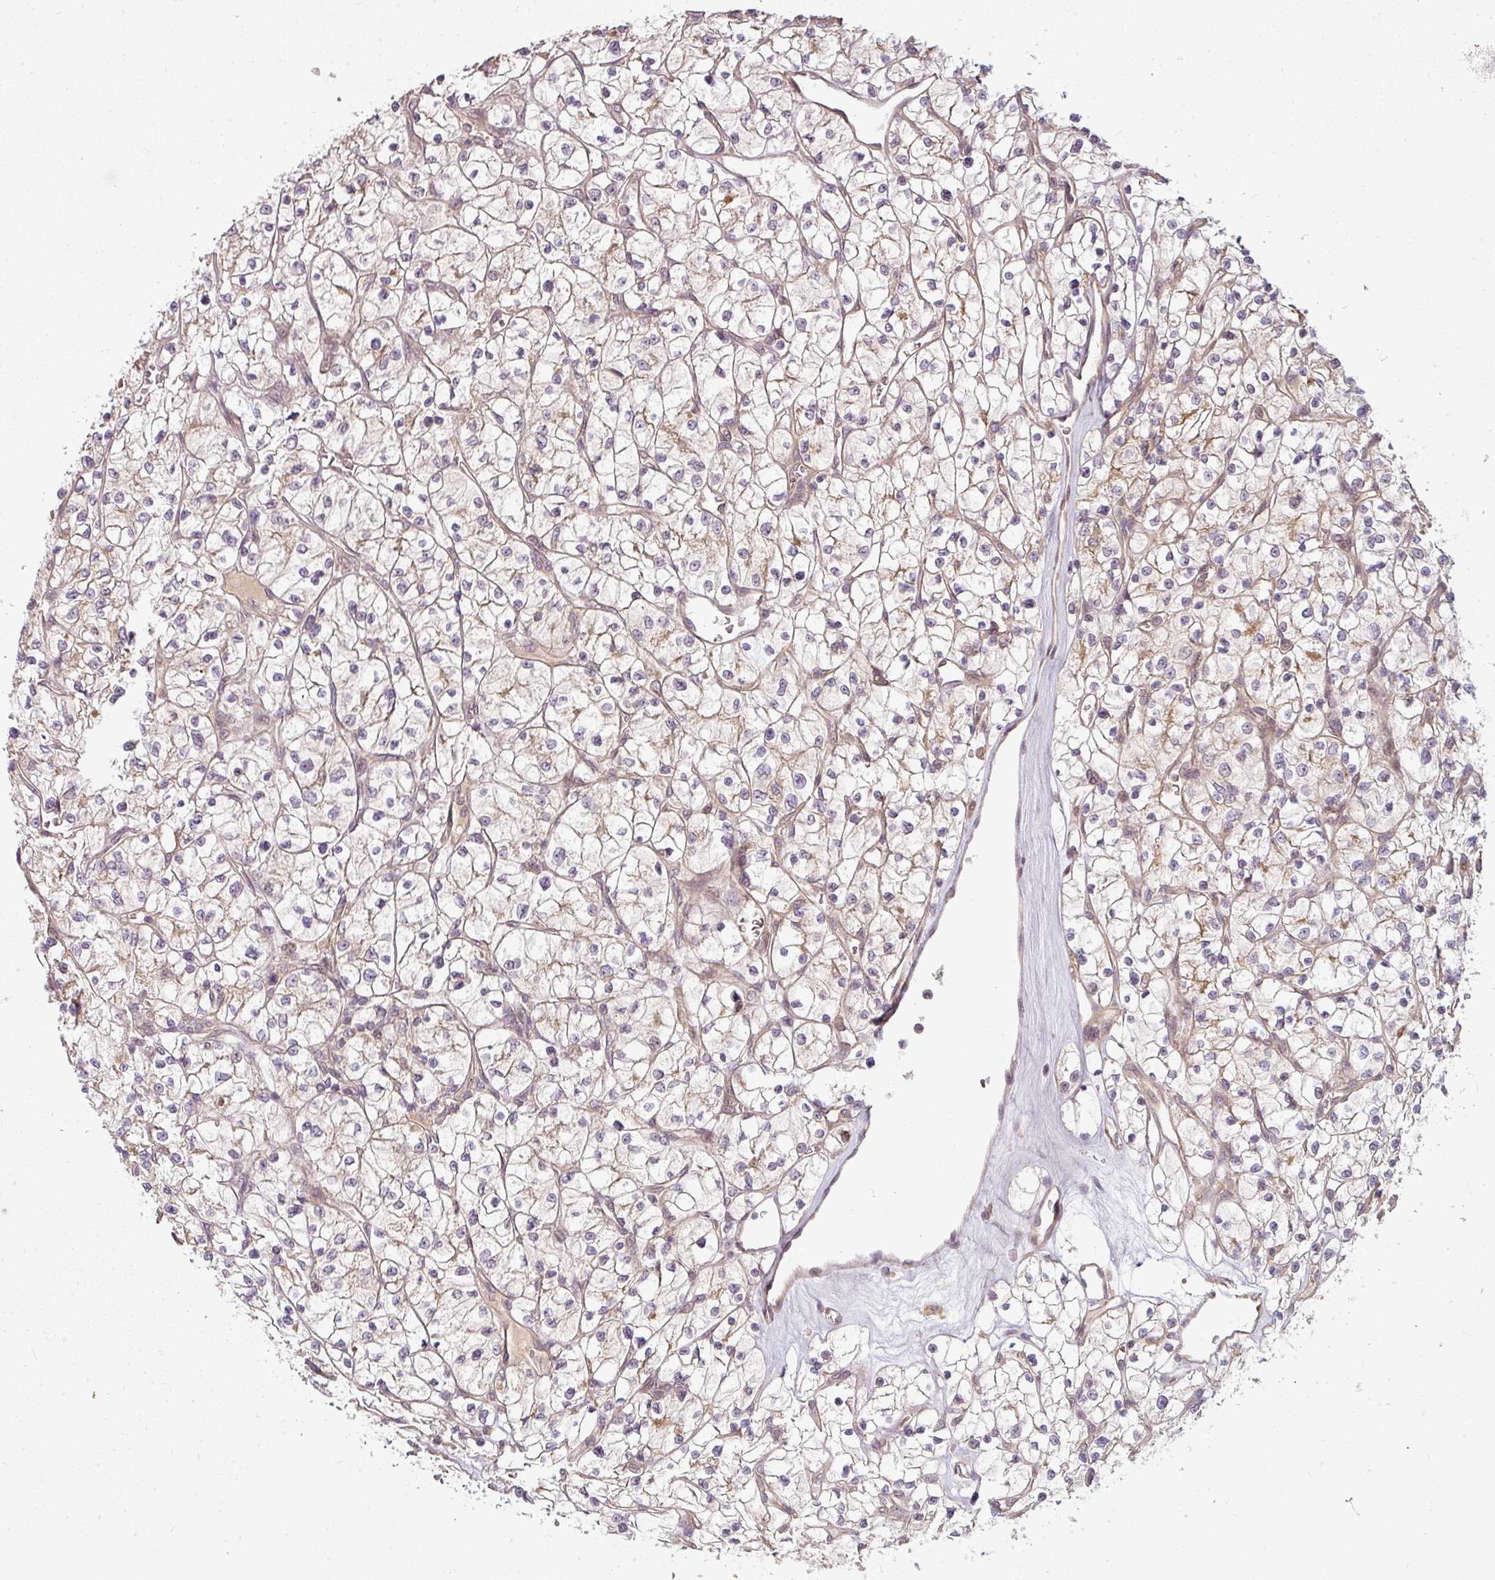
{"staining": {"intensity": "weak", "quantity": "25%-75%", "location": "cytoplasmic/membranous"}, "tissue": "renal cancer", "cell_type": "Tumor cells", "image_type": "cancer", "snomed": [{"axis": "morphology", "description": "Adenocarcinoma, NOS"}, {"axis": "topography", "description": "Kidney"}], "caption": "Protein expression analysis of human renal adenocarcinoma reveals weak cytoplasmic/membranous positivity in approximately 25%-75% of tumor cells.", "gene": "RNF31", "patient": {"sex": "female", "age": 64}}